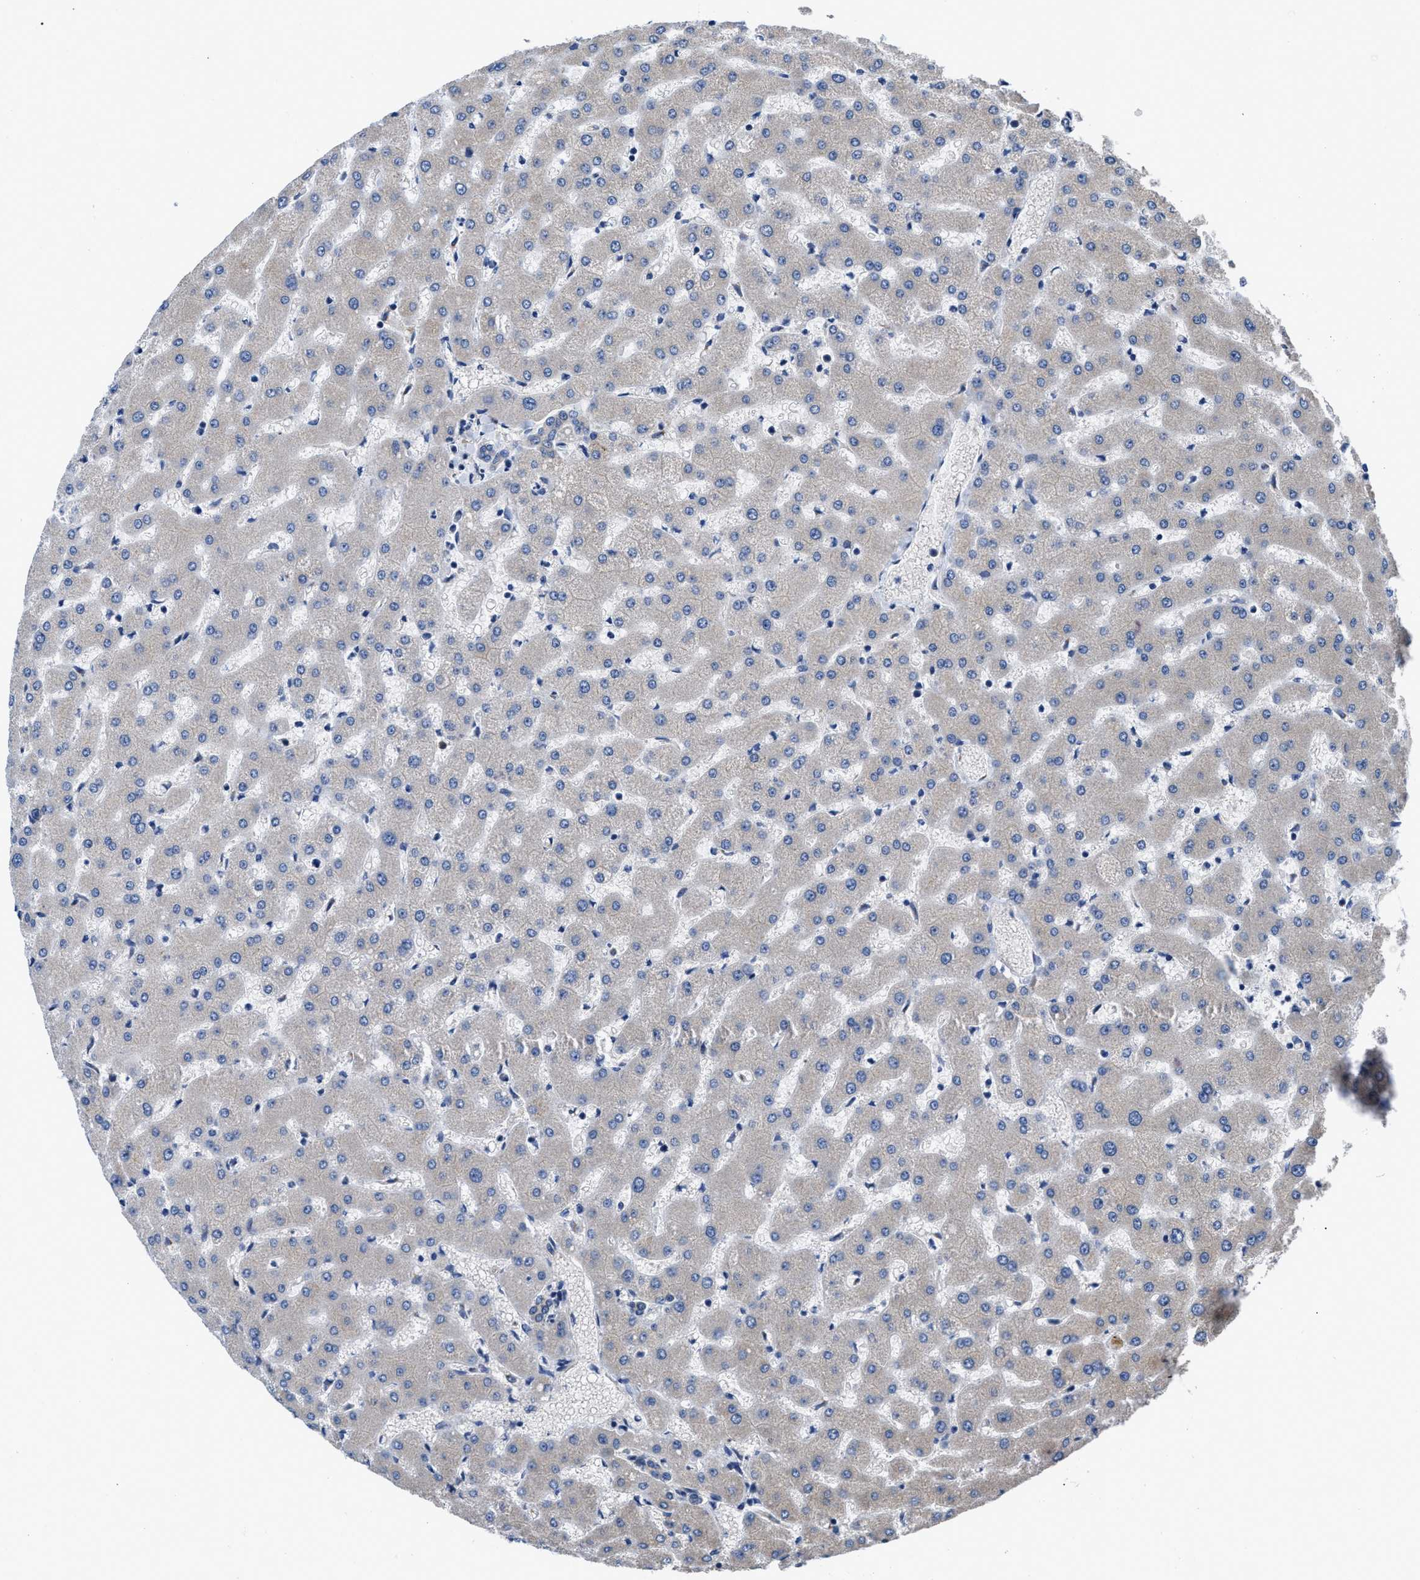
{"staining": {"intensity": "negative", "quantity": "none", "location": "none"}, "tissue": "liver", "cell_type": "Cholangiocytes", "image_type": "normal", "snomed": [{"axis": "morphology", "description": "Normal tissue, NOS"}, {"axis": "topography", "description": "Liver"}], "caption": "This is a micrograph of immunohistochemistry (IHC) staining of benign liver, which shows no positivity in cholangiocytes.", "gene": "CEP128", "patient": {"sex": "female", "age": 63}}